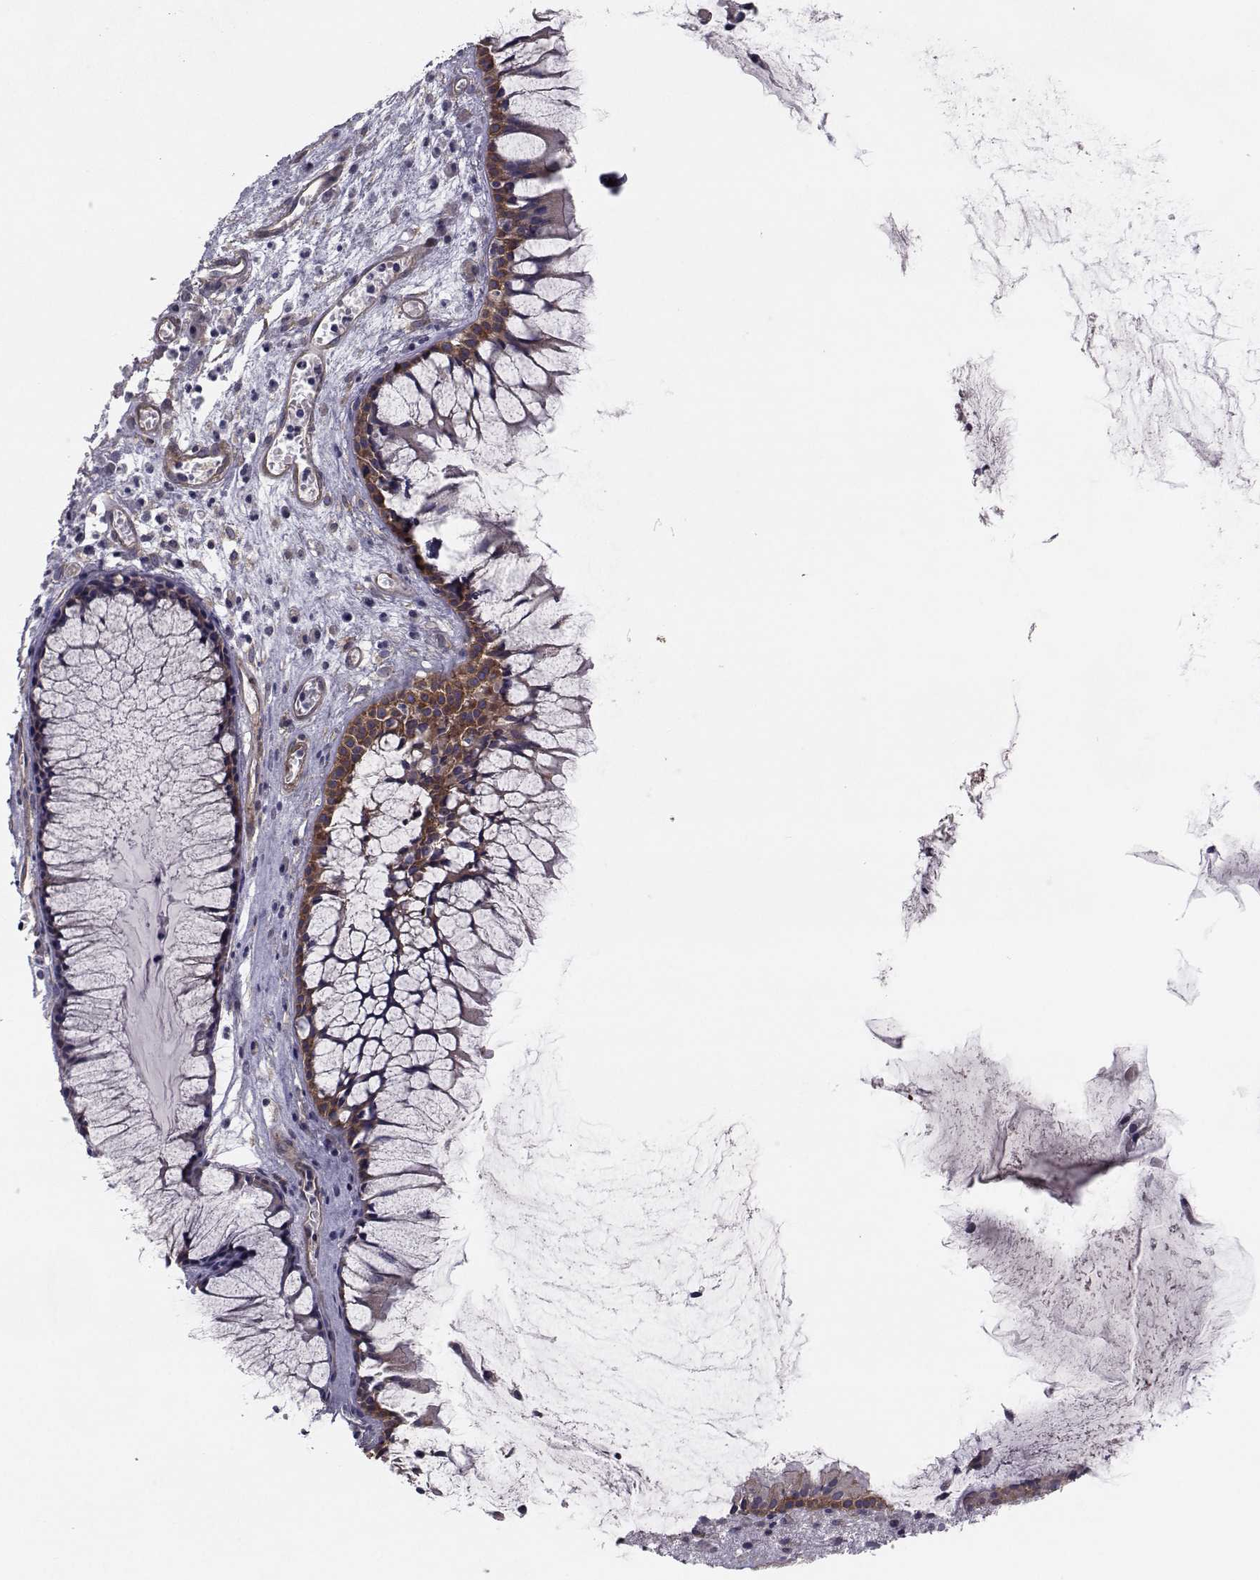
{"staining": {"intensity": "moderate", "quantity": "25%-75%", "location": "cytoplasmic/membranous"}, "tissue": "nasopharynx", "cell_type": "Respiratory epithelial cells", "image_type": "normal", "snomed": [{"axis": "morphology", "description": "Normal tissue, NOS"}, {"axis": "topography", "description": "Nasopharynx"}], "caption": "The photomicrograph demonstrates a brown stain indicating the presence of a protein in the cytoplasmic/membranous of respiratory epithelial cells in nasopharynx.", "gene": "TRIP10", "patient": {"sex": "female", "age": 47}}